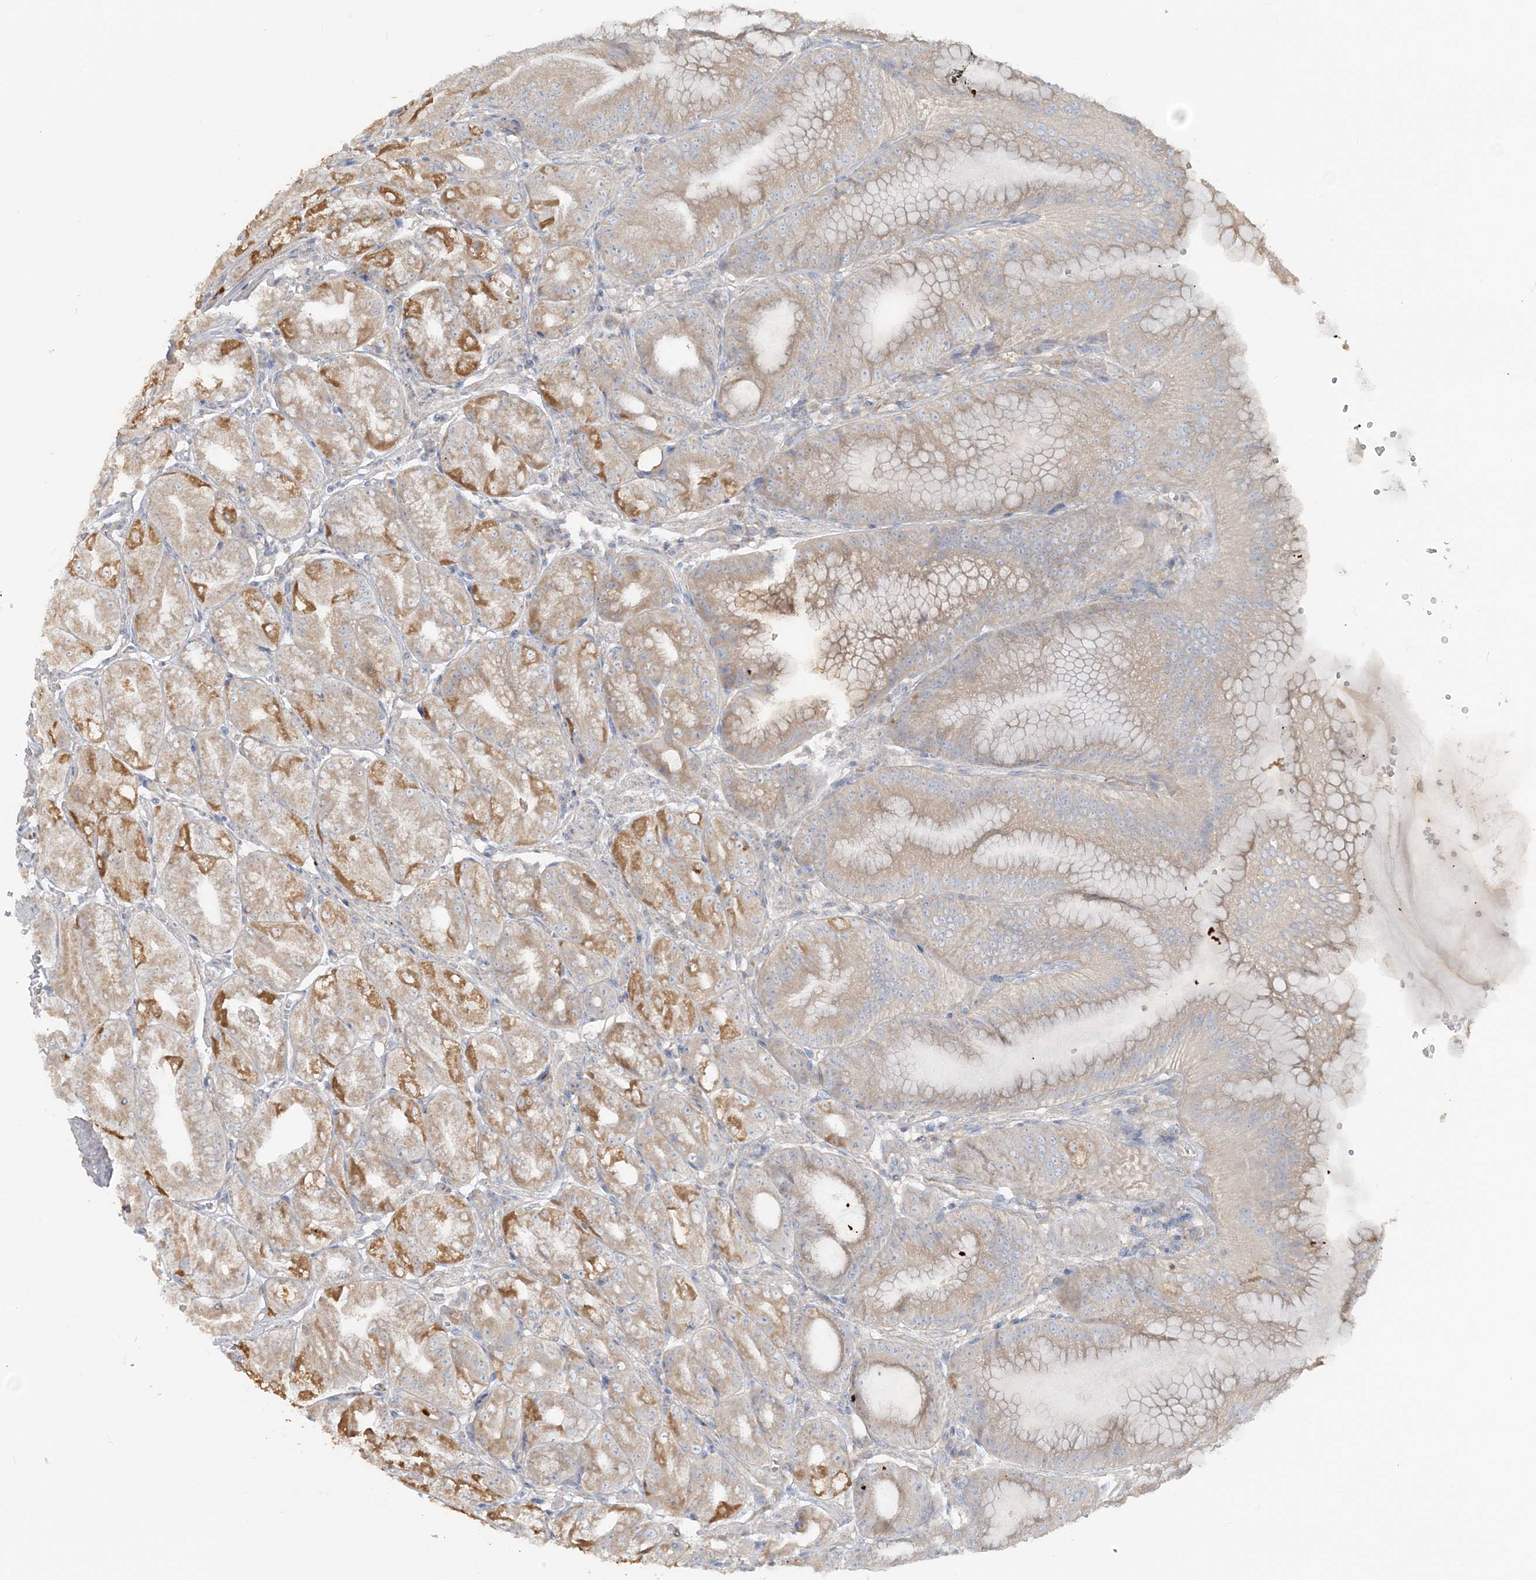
{"staining": {"intensity": "moderate", "quantity": "25%-75%", "location": "cytoplasmic/membranous"}, "tissue": "stomach", "cell_type": "Glandular cells", "image_type": "normal", "snomed": [{"axis": "morphology", "description": "Normal tissue, NOS"}, {"axis": "topography", "description": "Stomach, lower"}], "caption": "A brown stain labels moderate cytoplasmic/membranous positivity of a protein in glandular cells of normal stomach.", "gene": "TBC1D5", "patient": {"sex": "male", "age": 71}}